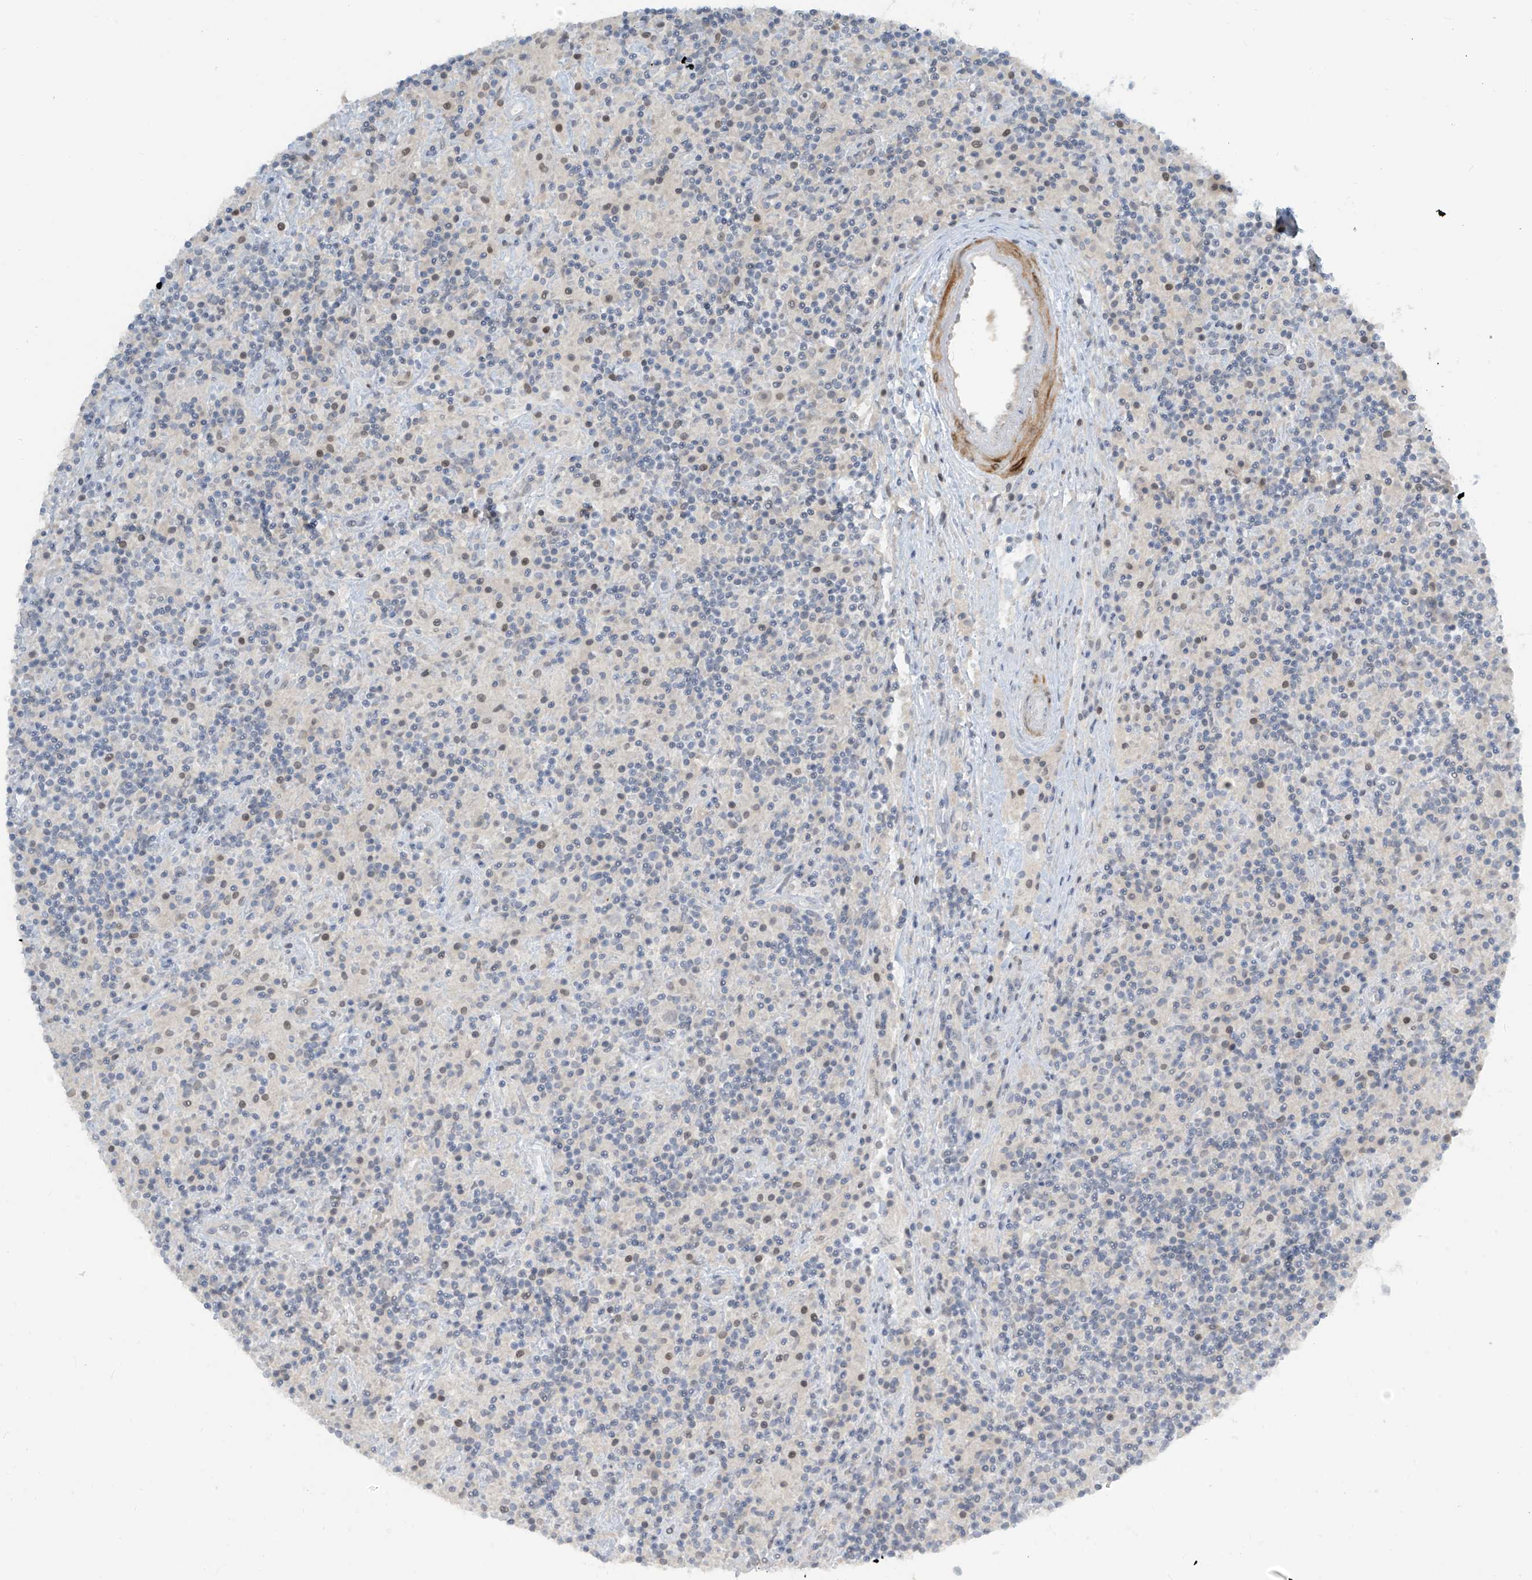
{"staining": {"intensity": "negative", "quantity": "none", "location": "none"}, "tissue": "lymphoma", "cell_type": "Tumor cells", "image_type": "cancer", "snomed": [{"axis": "morphology", "description": "Hodgkin's disease, NOS"}, {"axis": "topography", "description": "Lymph node"}], "caption": "Tumor cells are negative for protein expression in human Hodgkin's disease. Brightfield microscopy of IHC stained with DAB (brown) and hematoxylin (blue), captured at high magnification.", "gene": "METAP1D", "patient": {"sex": "male", "age": 70}}